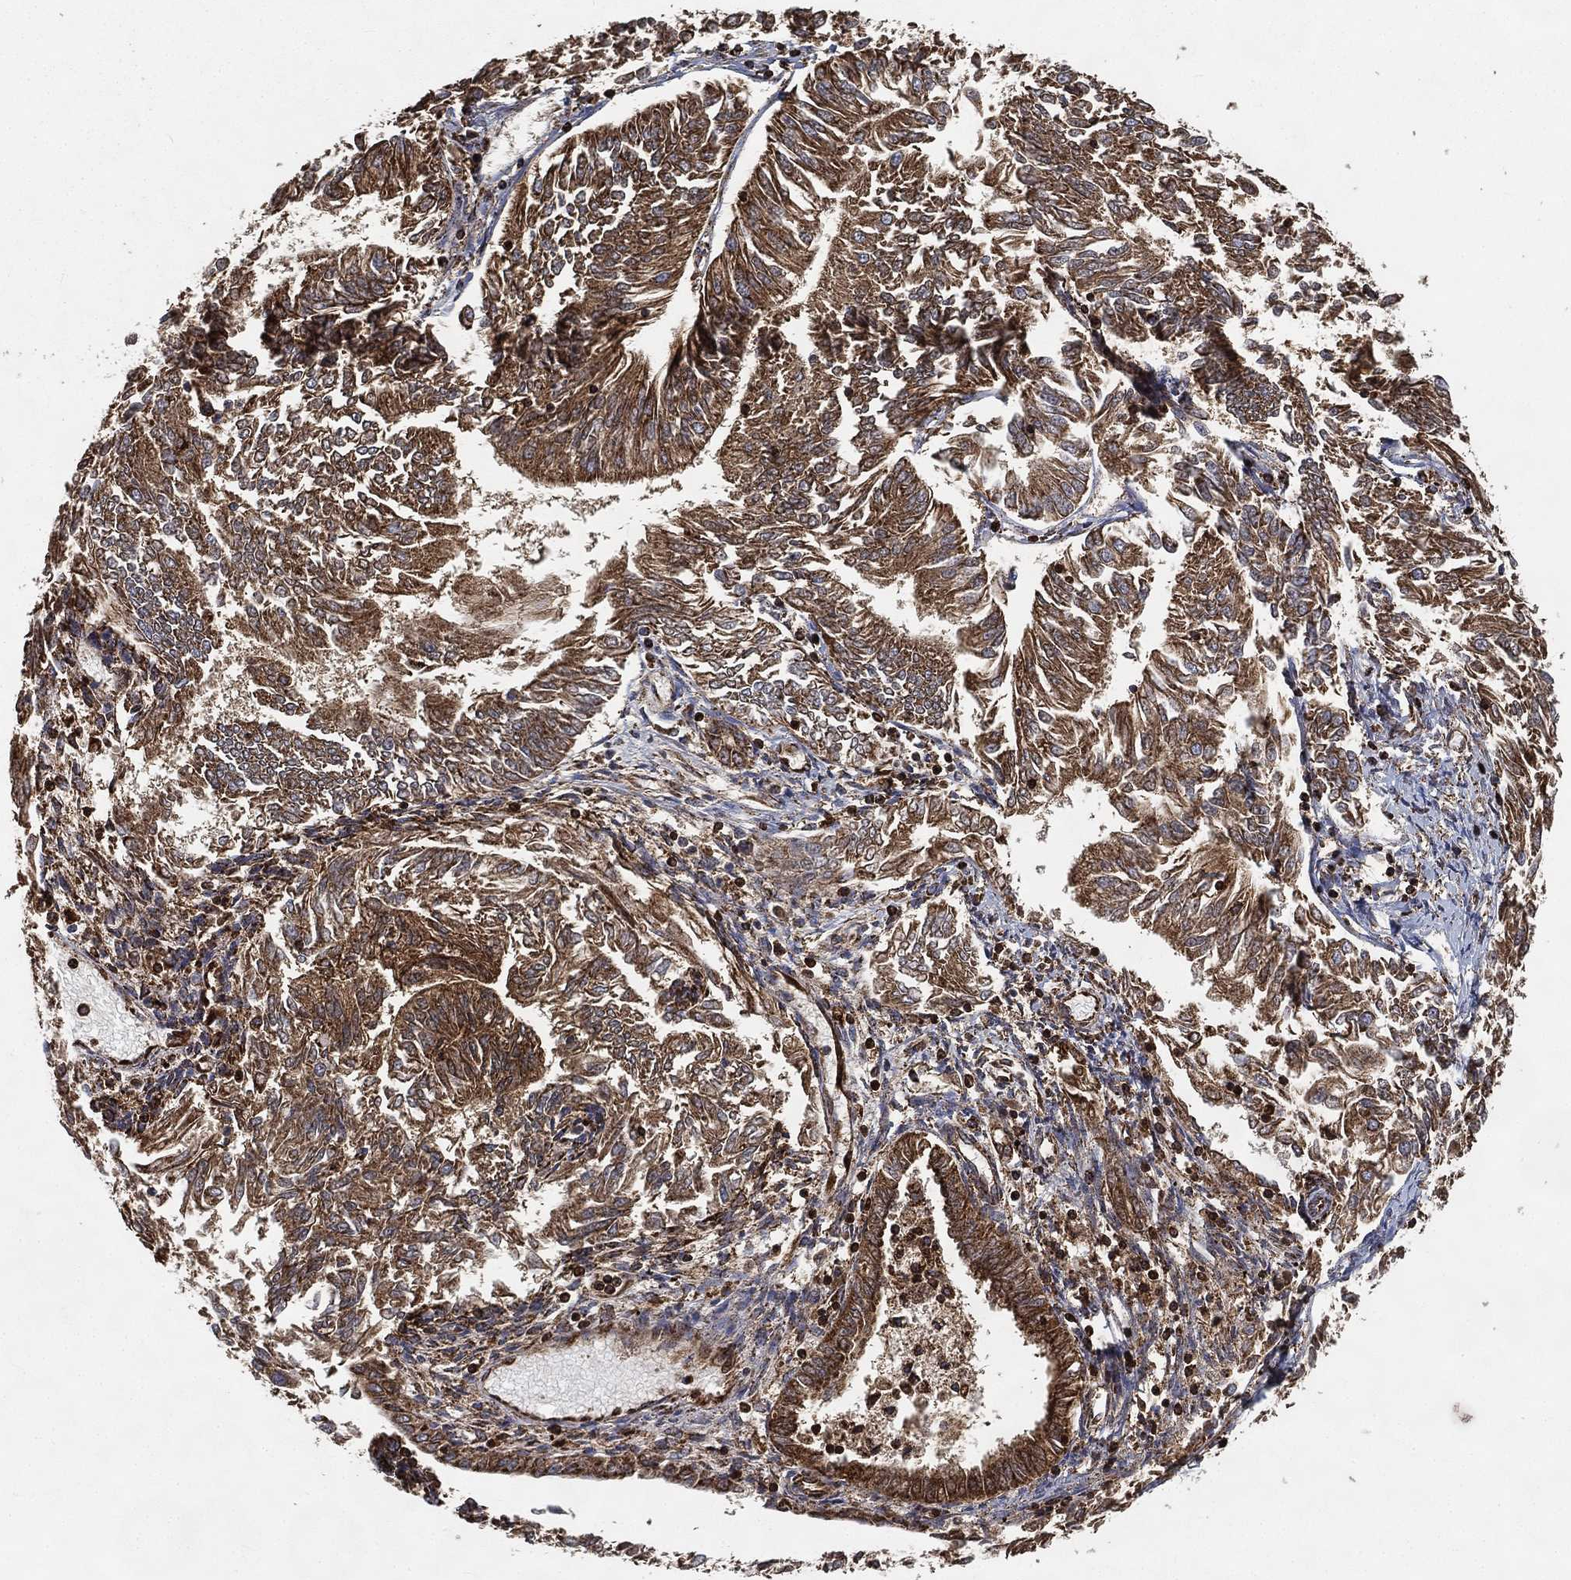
{"staining": {"intensity": "strong", "quantity": ">75%", "location": "cytoplasmic/membranous"}, "tissue": "endometrial cancer", "cell_type": "Tumor cells", "image_type": "cancer", "snomed": [{"axis": "morphology", "description": "Adenocarcinoma, NOS"}, {"axis": "topography", "description": "Endometrium"}], "caption": "Tumor cells display strong cytoplasmic/membranous staining in approximately >75% of cells in endometrial adenocarcinoma. The staining is performed using DAB brown chromogen to label protein expression. The nuclei are counter-stained blue using hematoxylin.", "gene": "SLC38A7", "patient": {"sex": "female", "age": 58}}